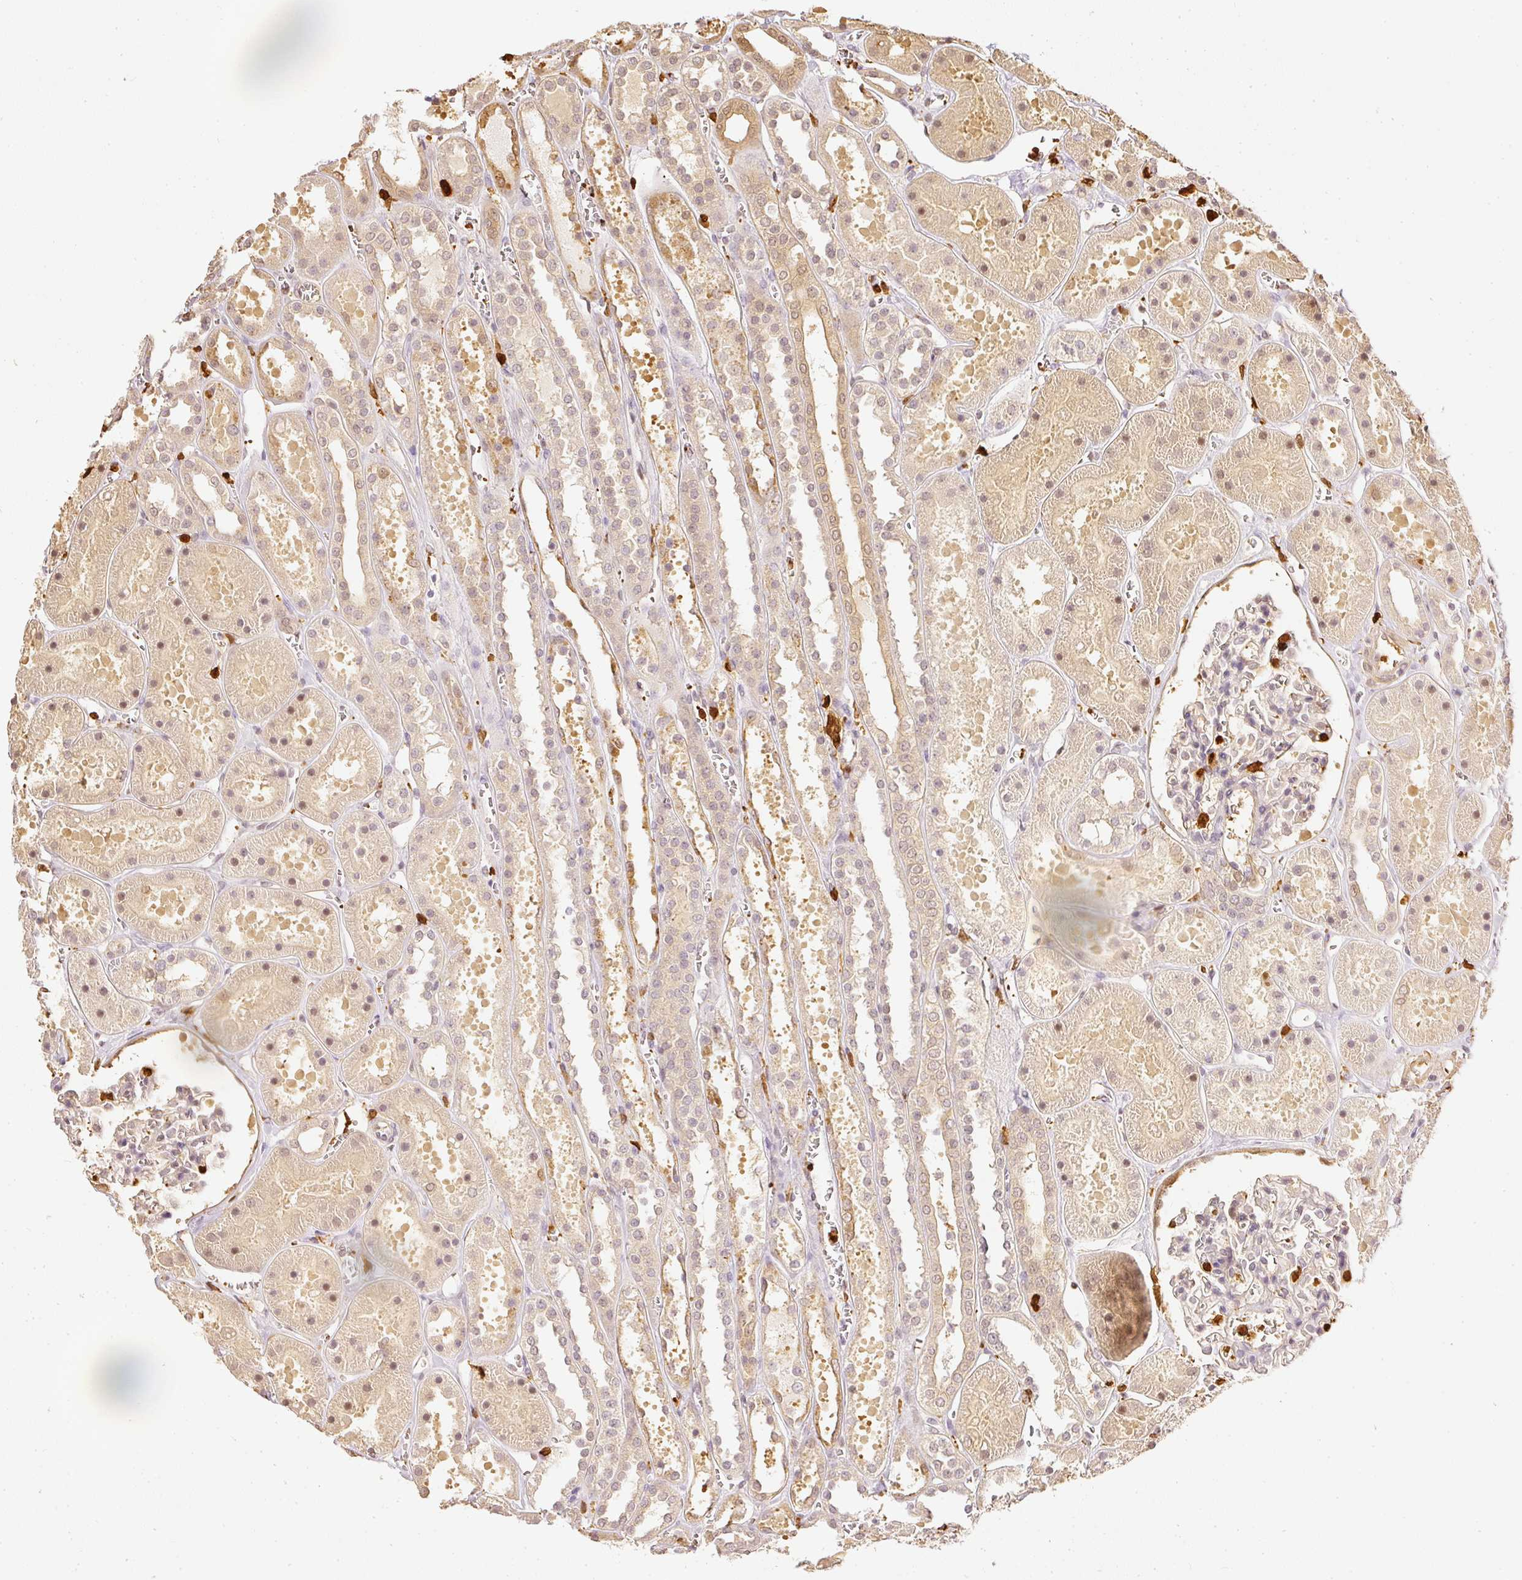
{"staining": {"intensity": "moderate", "quantity": "<25%", "location": "cytoplasmic/membranous"}, "tissue": "kidney", "cell_type": "Cells in glomeruli", "image_type": "normal", "snomed": [{"axis": "morphology", "description": "Normal tissue, NOS"}, {"axis": "topography", "description": "Kidney"}], "caption": "Protein analysis of normal kidney shows moderate cytoplasmic/membranous staining in approximately <25% of cells in glomeruli. (brown staining indicates protein expression, while blue staining denotes nuclei).", "gene": "PFN1", "patient": {"sex": "female", "age": 41}}